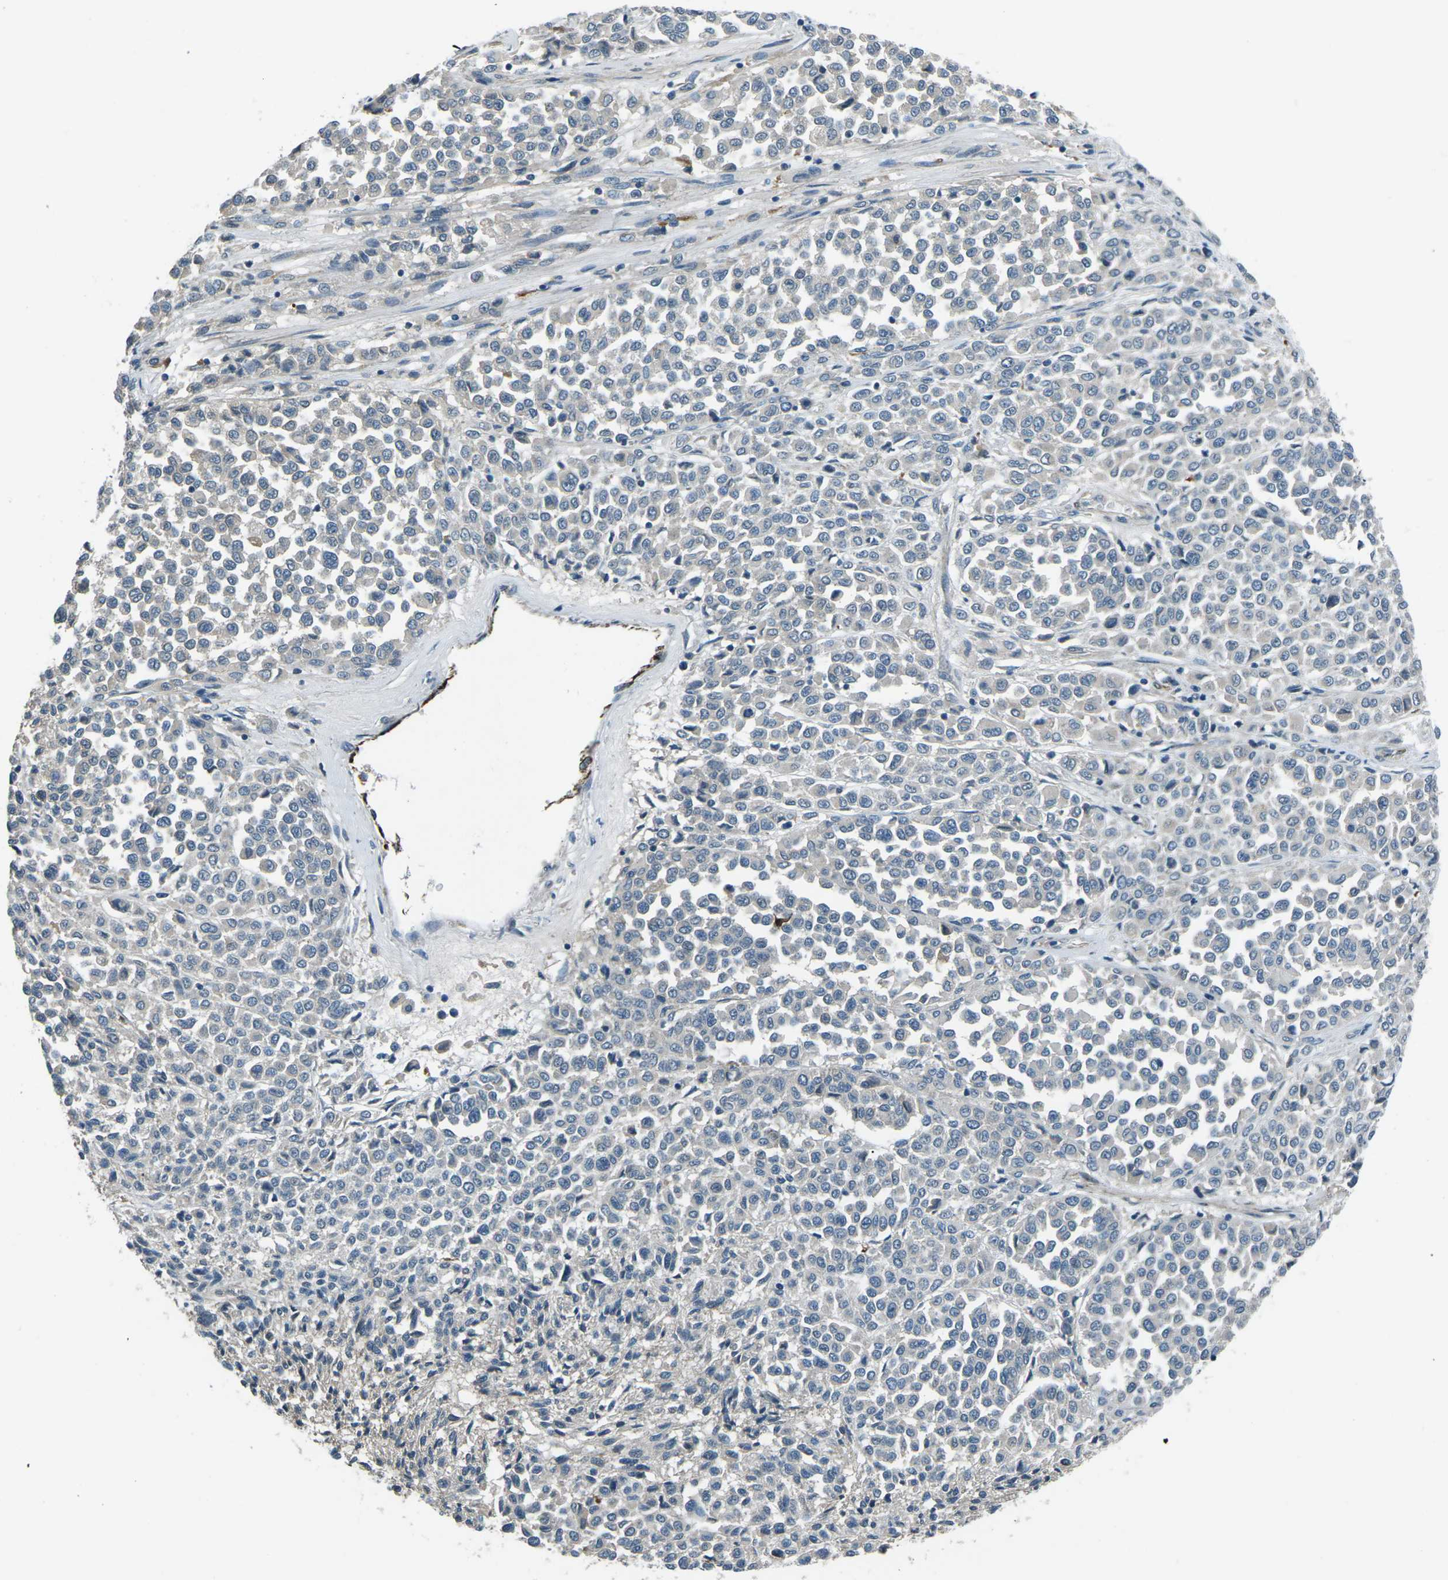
{"staining": {"intensity": "negative", "quantity": "none", "location": "none"}, "tissue": "melanoma", "cell_type": "Tumor cells", "image_type": "cancer", "snomed": [{"axis": "morphology", "description": "Malignant melanoma, Metastatic site"}, {"axis": "topography", "description": "Pancreas"}], "caption": "Tumor cells are negative for brown protein staining in malignant melanoma (metastatic site).", "gene": "AFAP1", "patient": {"sex": "female", "age": 30}}